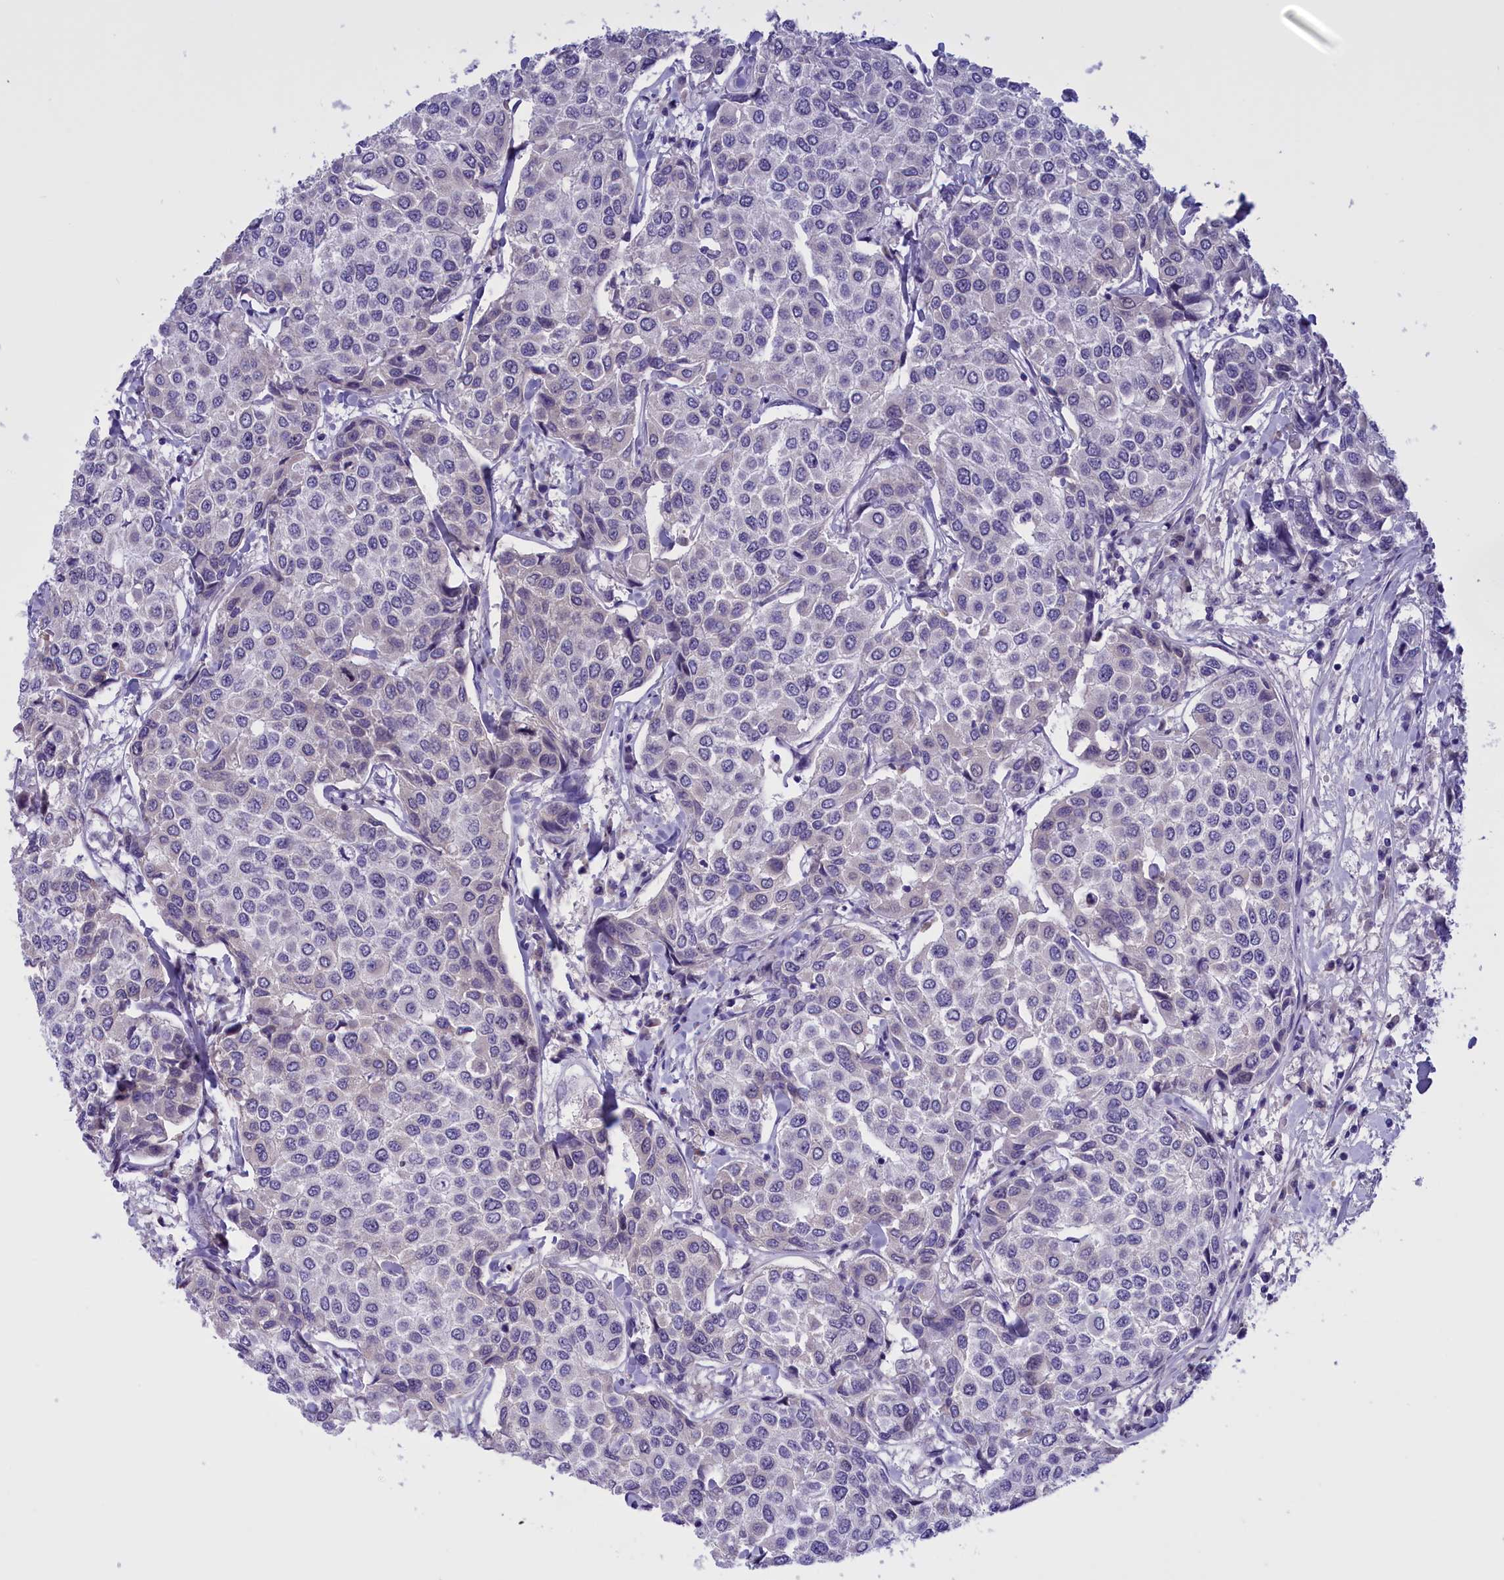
{"staining": {"intensity": "negative", "quantity": "none", "location": "none"}, "tissue": "breast cancer", "cell_type": "Tumor cells", "image_type": "cancer", "snomed": [{"axis": "morphology", "description": "Duct carcinoma"}, {"axis": "topography", "description": "Breast"}], "caption": "Invasive ductal carcinoma (breast) was stained to show a protein in brown. There is no significant staining in tumor cells.", "gene": "FAM149B1", "patient": {"sex": "female", "age": 55}}